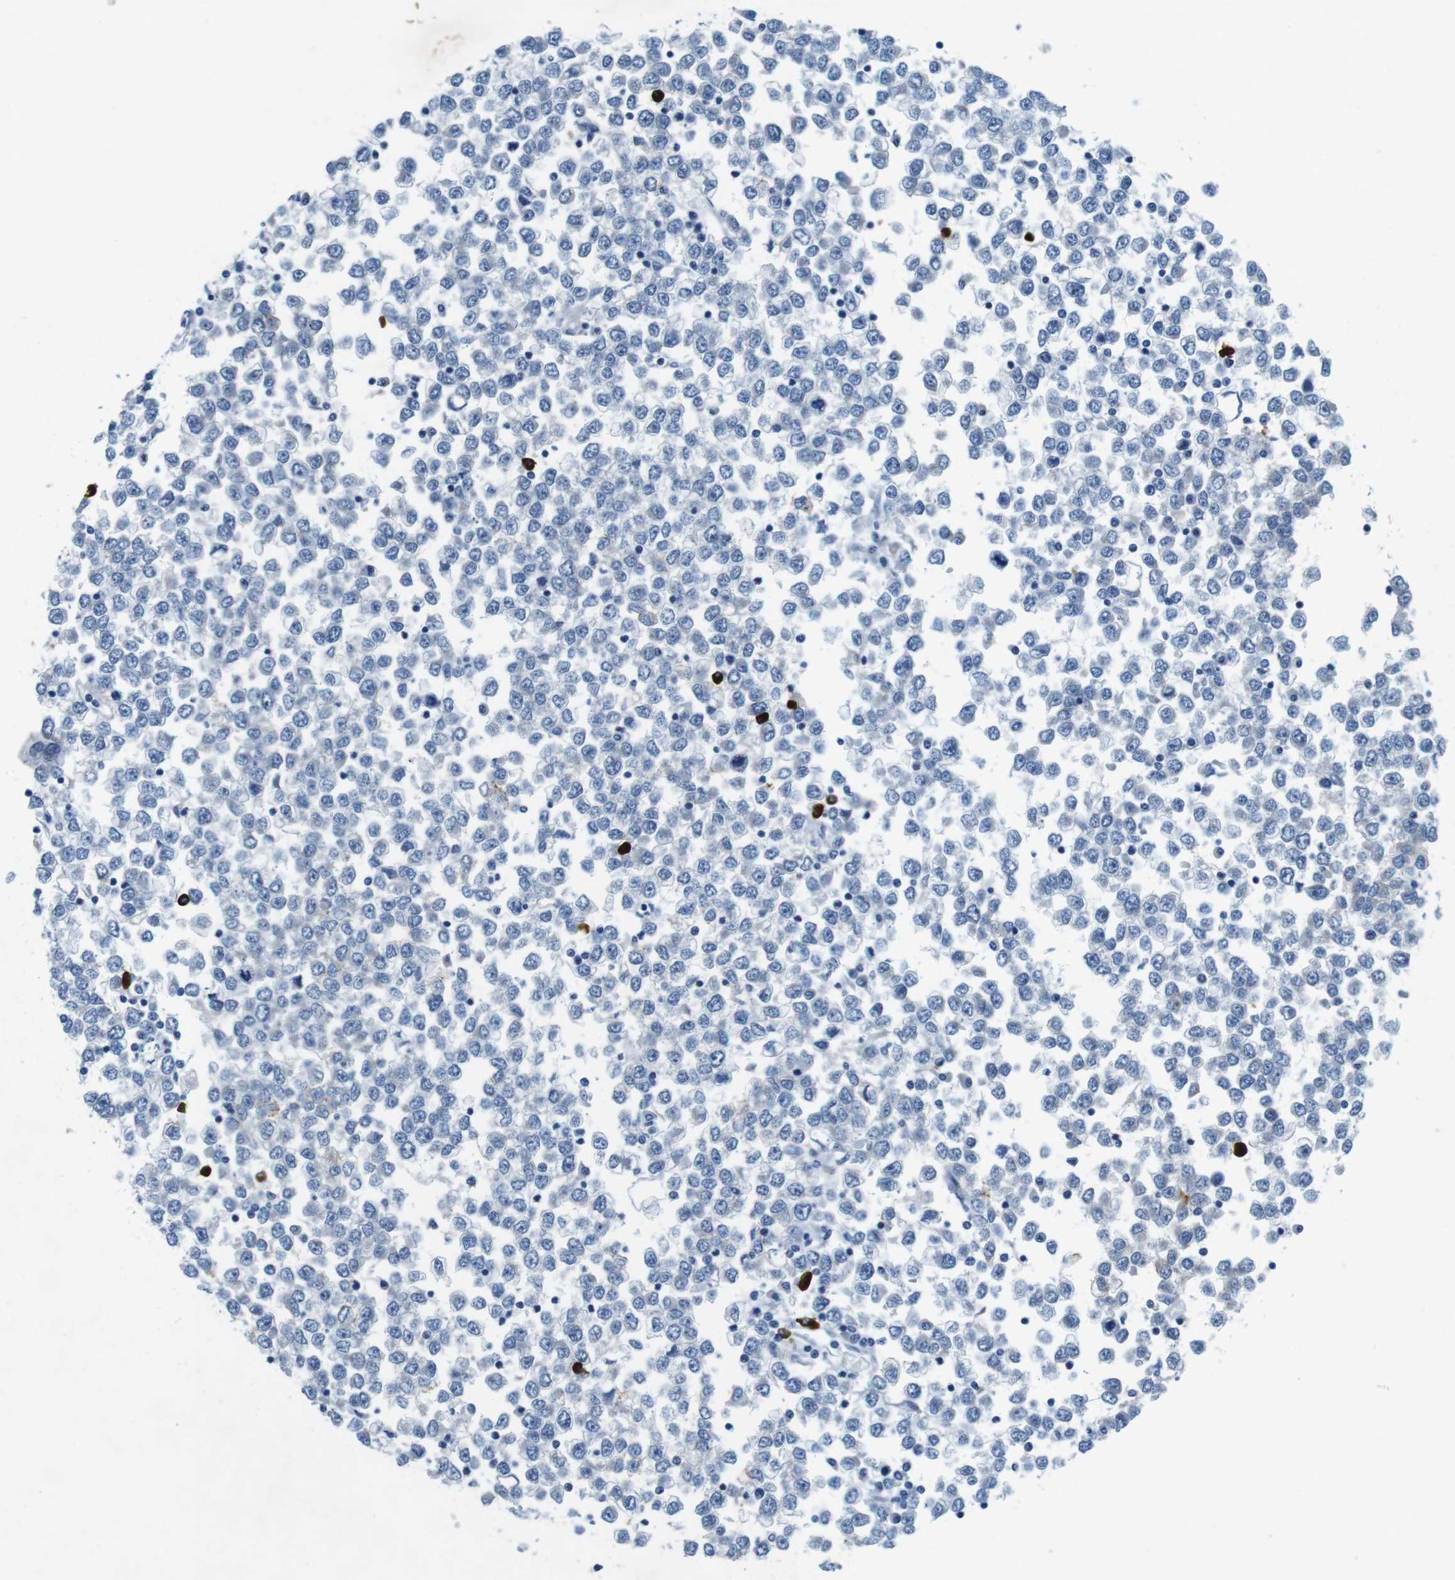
{"staining": {"intensity": "negative", "quantity": "none", "location": "none"}, "tissue": "testis cancer", "cell_type": "Tumor cells", "image_type": "cancer", "snomed": [{"axis": "morphology", "description": "Seminoma, NOS"}, {"axis": "topography", "description": "Testis"}], "caption": "The immunohistochemistry (IHC) micrograph has no significant staining in tumor cells of testis cancer (seminoma) tissue.", "gene": "SLC35A3", "patient": {"sex": "male", "age": 65}}